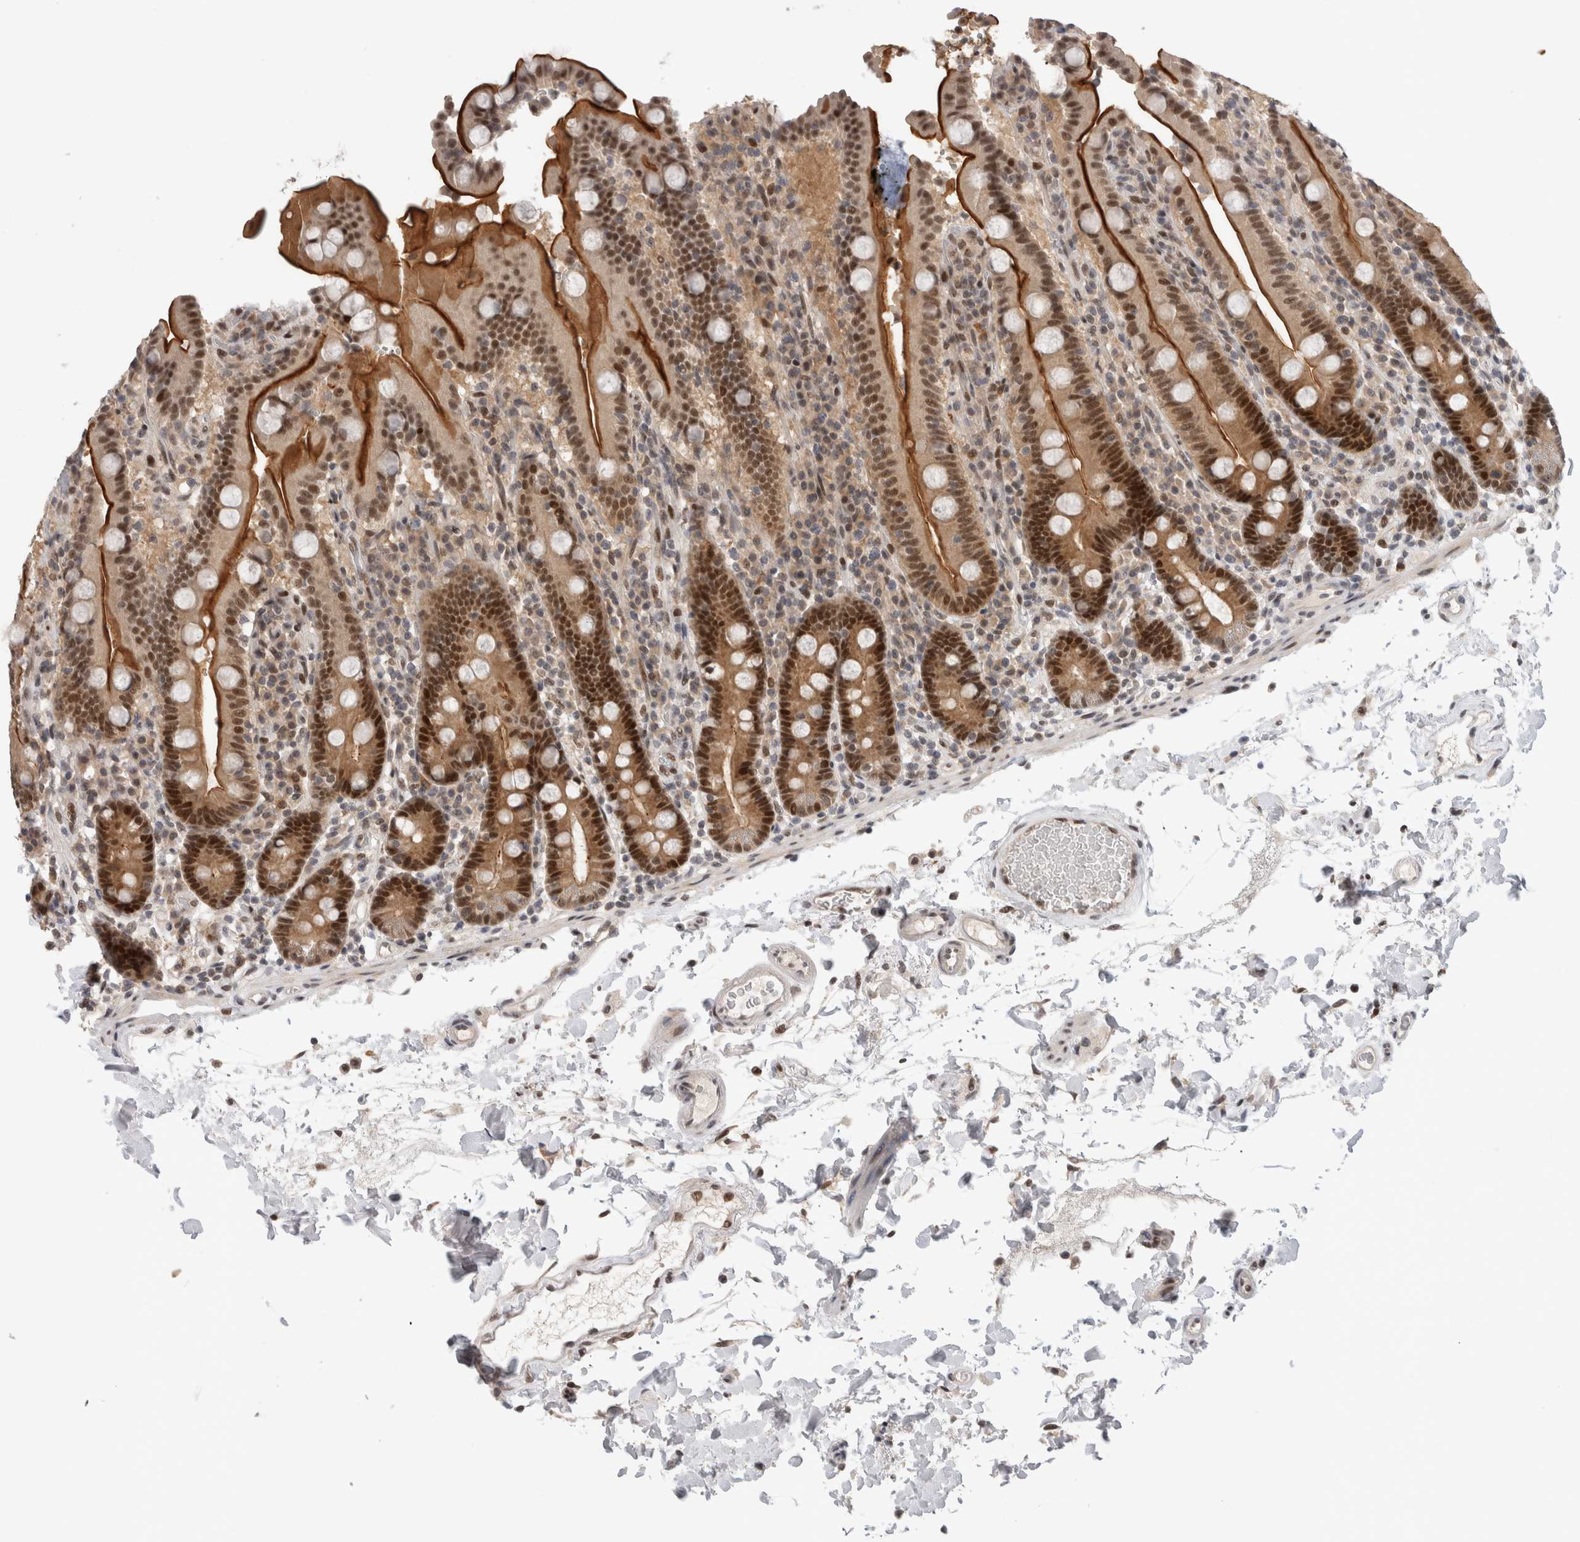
{"staining": {"intensity": "strong", "quantity": ">75%", "location": "cytoplasmic/membranous,nuclear"}, "tissue": "duodenum", "cell_type": "Glandular cells", "image_type": "normal", "snomed": [{"axis": "morphology", "description": "Normal tissue, NOS"}, {"axis": "topography", "description": "Small intestine, NOS"}], "caption": "Immunohistochemistry micrograph of benign duodenum: human duodenum stained using immunohistochemistry (IHC) reveals high levels of strong protein expression localized specifically in the cytoplasmic/membranous,nuclear of glandular cells, appearing as a cytoplasmic/membranous,nuclear brown color.", "gene": "ZNF521", "patient": {"sex": "female", "age": 71}}